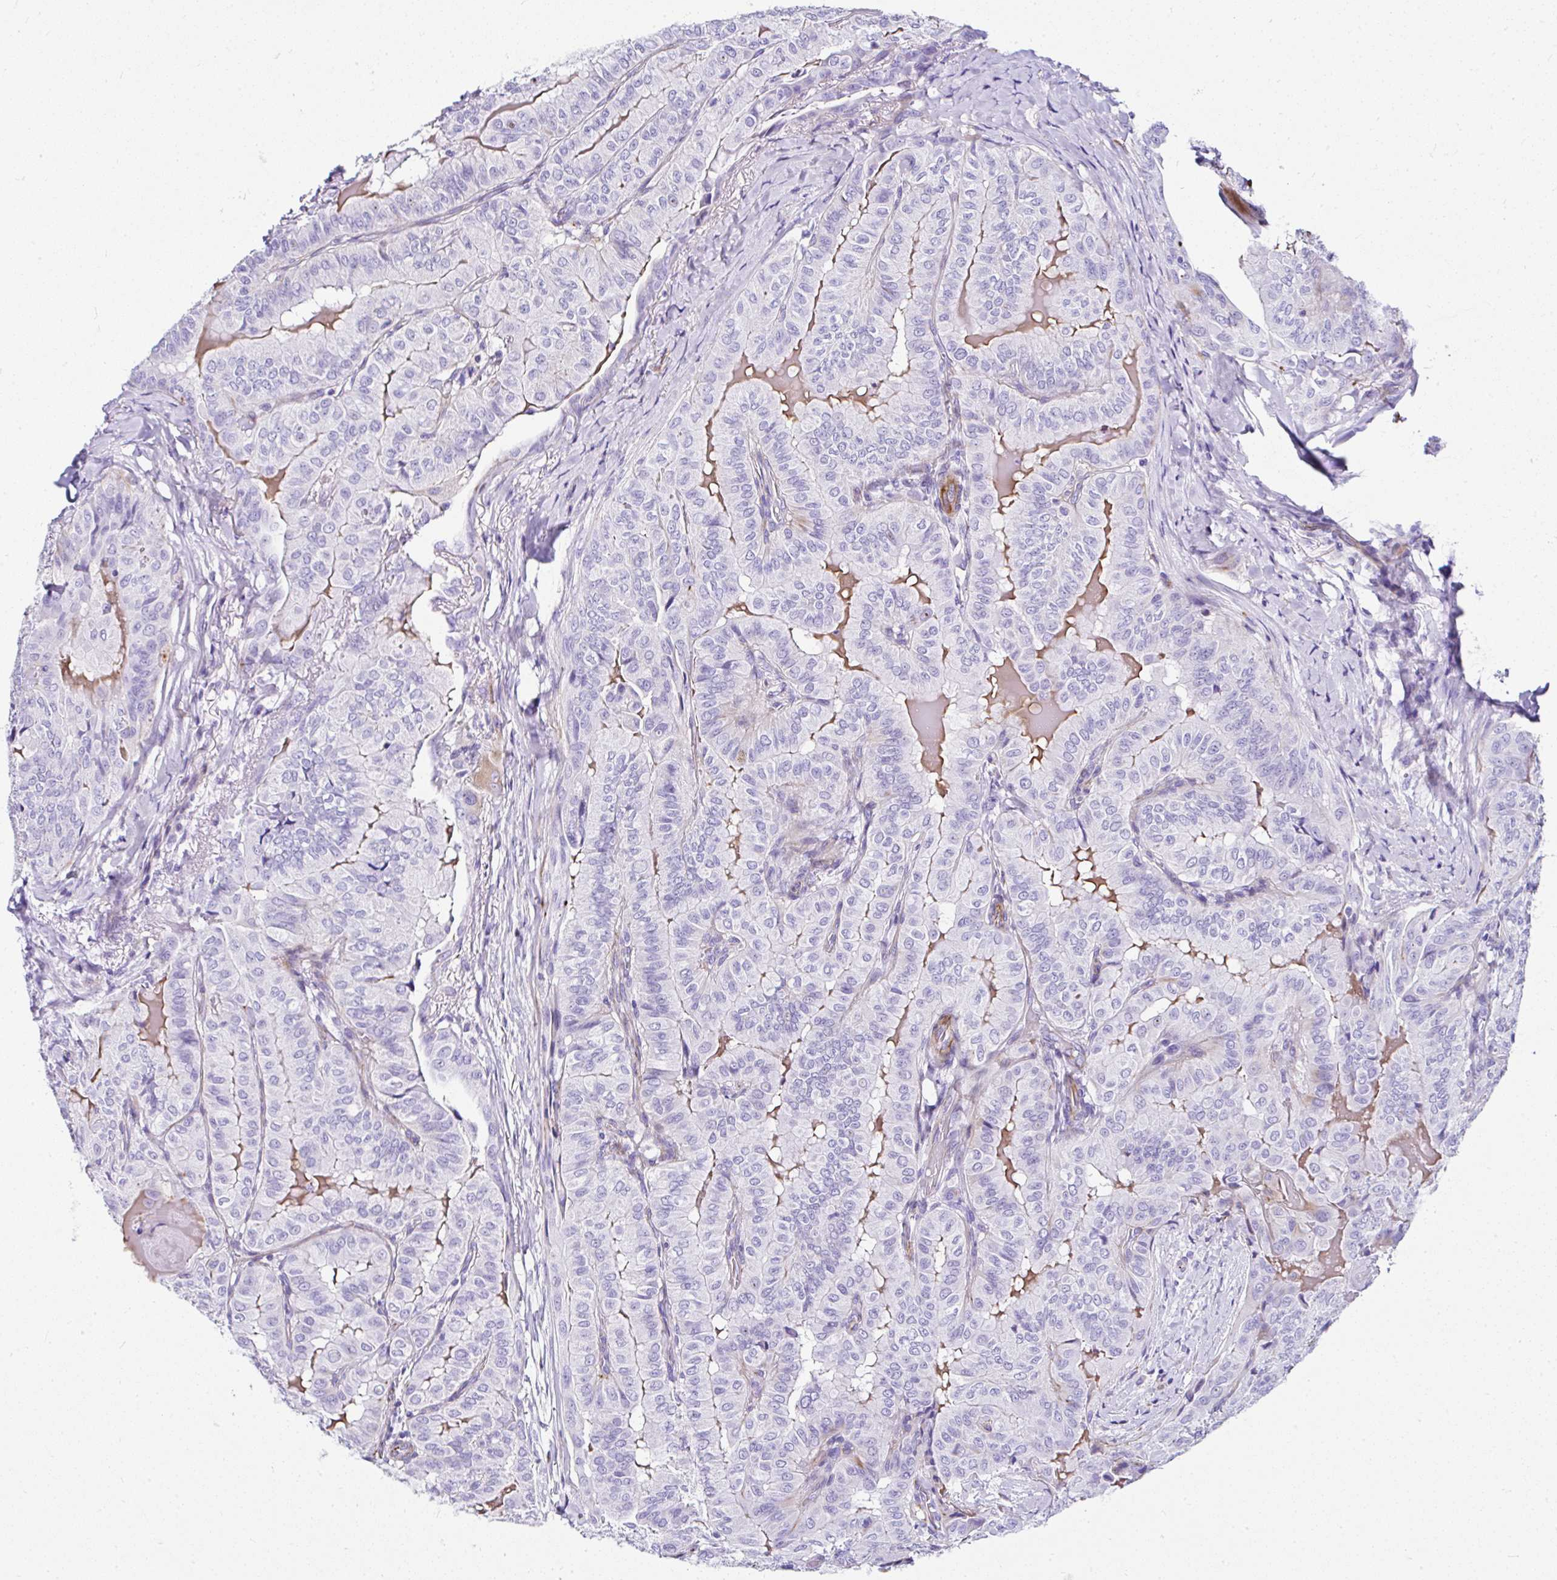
{"staining": {"intensity": "negative", "quantity": "none", "location": "none"}, "tissue": "thyroid cancer", "cell_type": "Tumor cells", "image_type": "cancer", "snomed": [{"axis": "morphology", "description": "Papillary adenocarcinoma, NOS"}, {"axis": "topography", "description": "Thyroid gland"}], "caption": "Papillary adenocarcinoma (thyroid) stained for a protein using immunohistochemistry (IHC) demonstrates no positivity tumor cells.", "gene": "DEPDC5", "patient": {"sex": "female", "age": 68}}